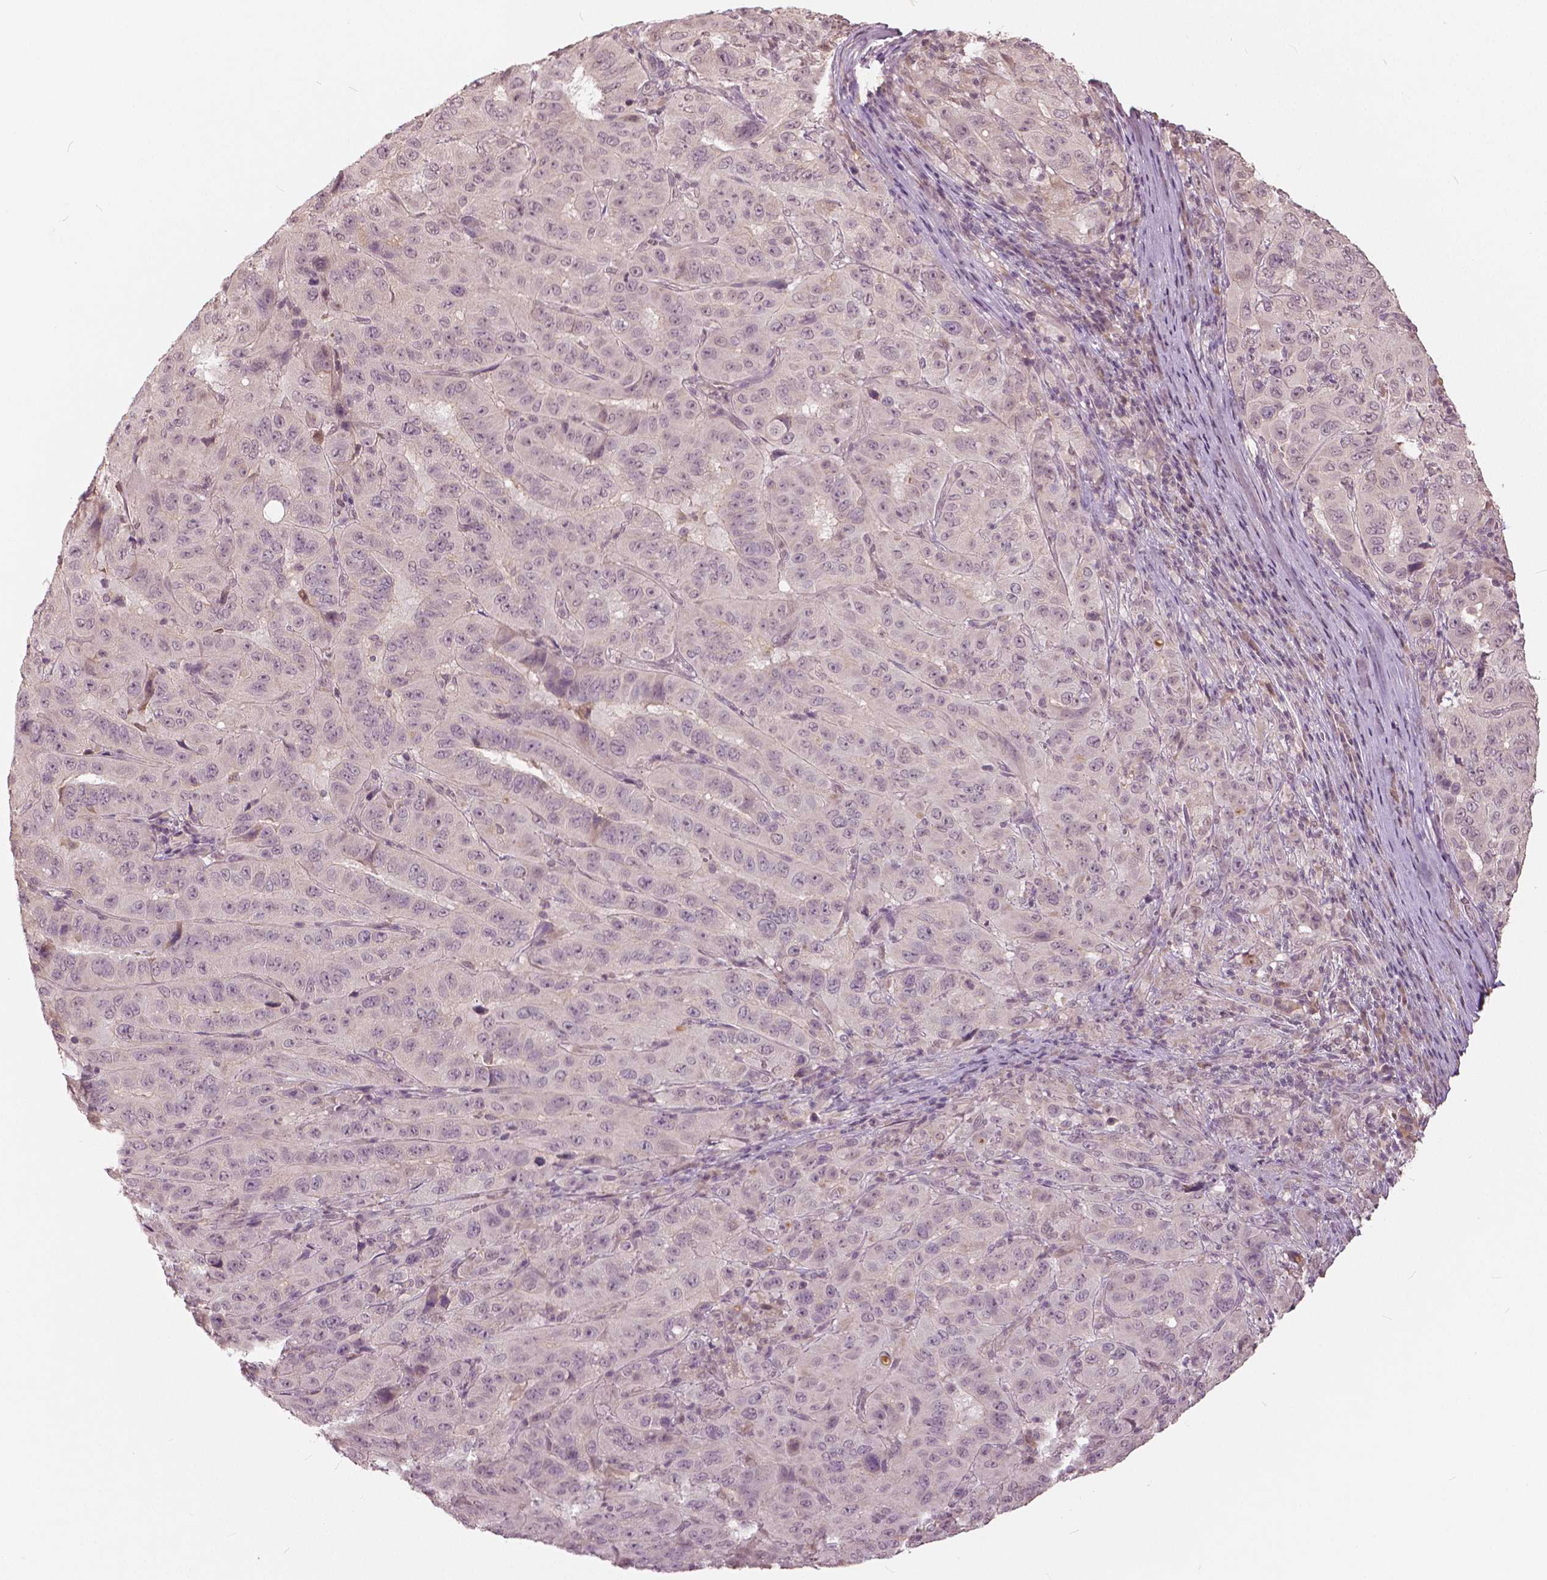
{"staining": {"intensity": "negative", "quantity": "none", "location": "none"}, "tissue": "pancreatic cancer", "cell_type": "Tumor cells", "image_type": "cancer", "snomed": [{"axis": "morphology", "description": "Adenocarcinoma, NOS"}, {"axis": "topography", "description": "Pancreas"}], "caption": "This is a micrograph of IHC staining of pancreatic adenocarcinoma, which shows no positivity in tumor cells.", "gene": "ANGPTL4", "patient": {"sex": "male", "age": 63}}